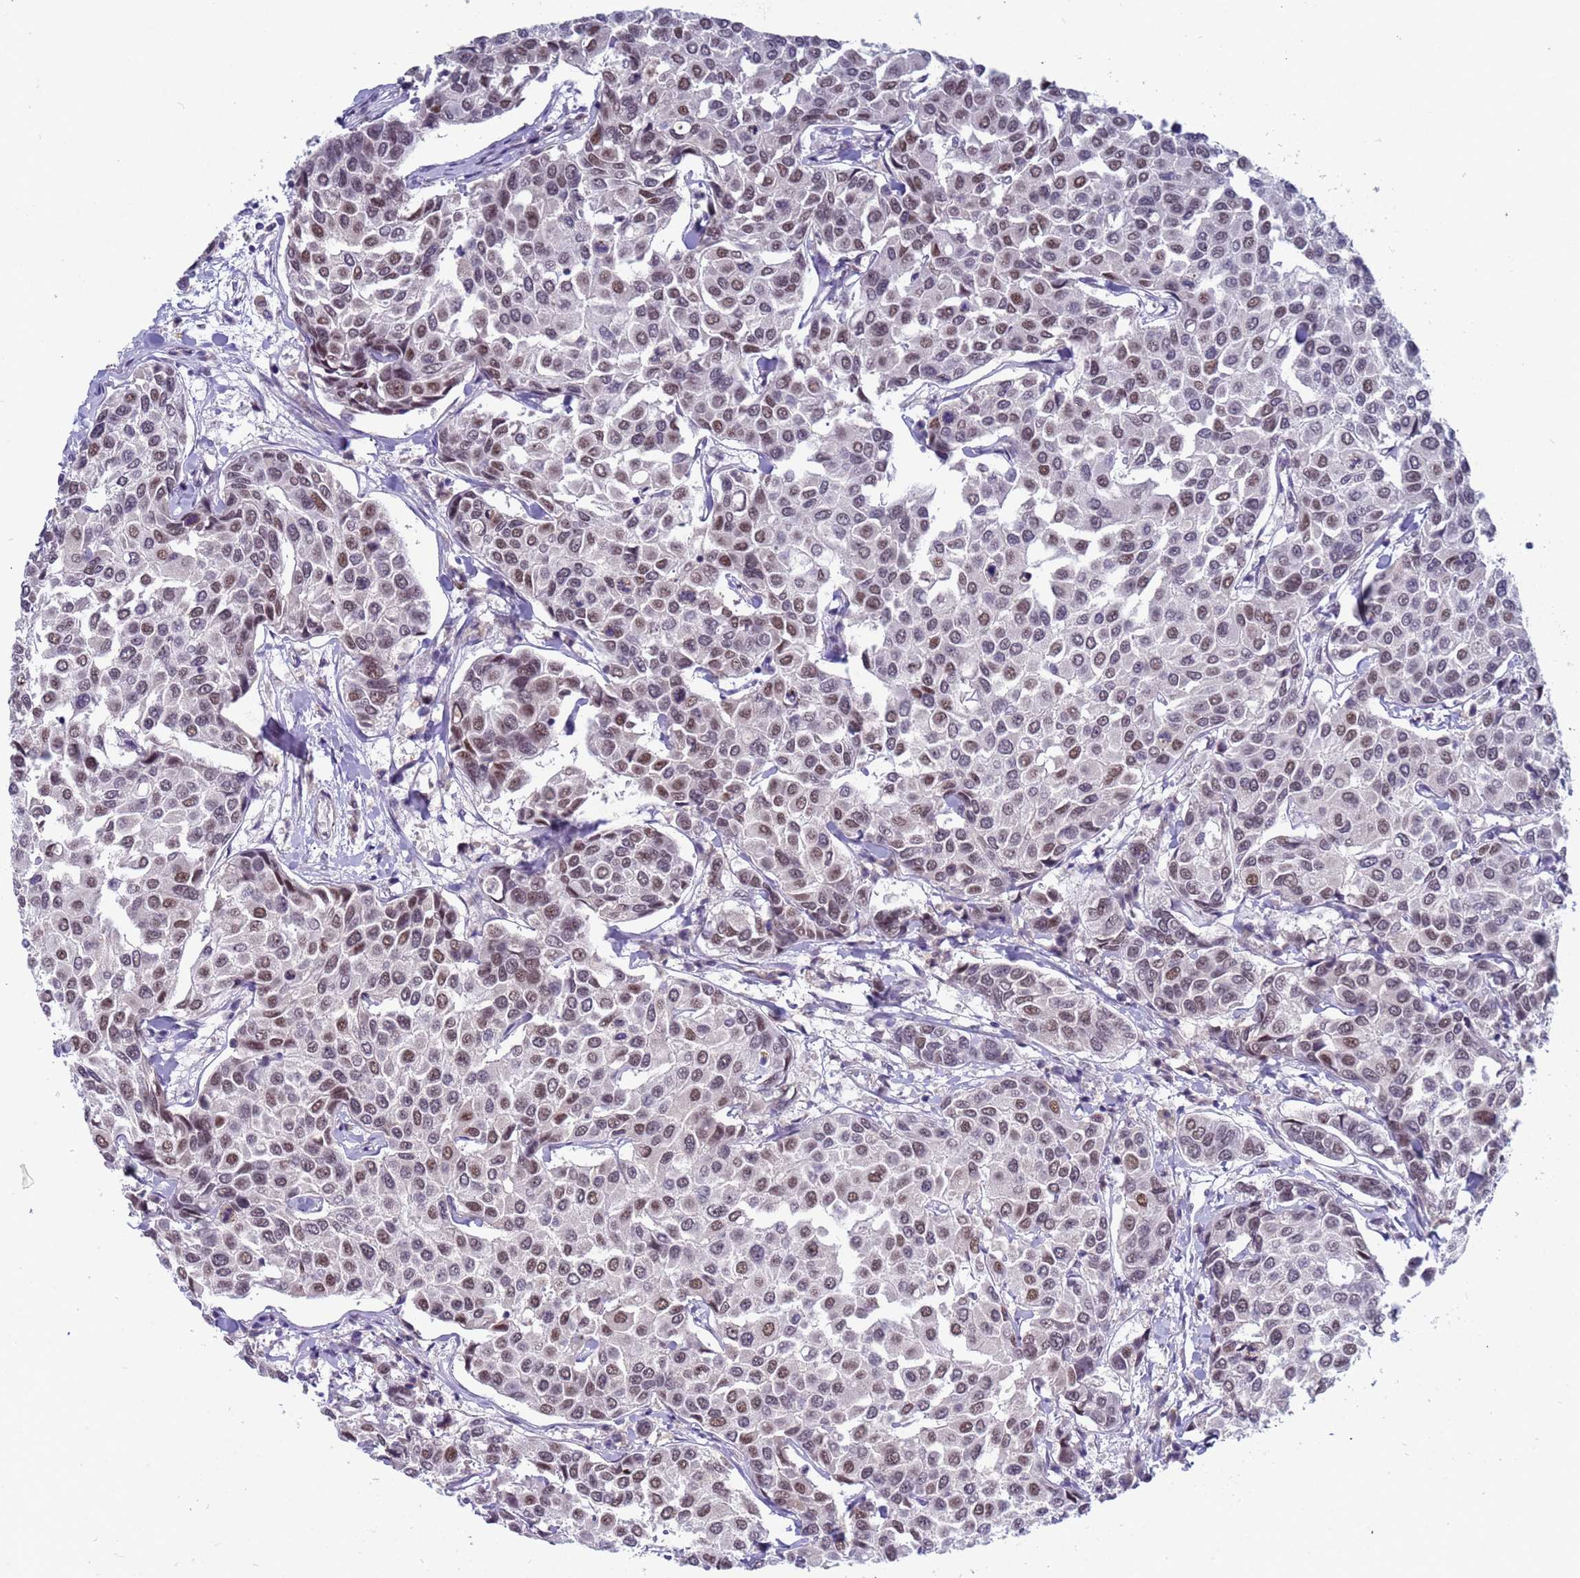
{"staining": {"intensity": "moderate", "quantity": ">75%", "location": "nuclear"}, "tissue": "breast cancer", "cell_type": "Tumor cells", "image_type": "cancer", "snomed": [{"axis": "morphology", "description": "Duct carcinoma"}, {"axis": "topography", "description": "Breast"}], "caption": "Immunohistochemical staining of invasive ductal carcinoma (breast) shows medium levels of moderate nuclear positivity in approximately >75% of tumor cells.", "gene": "CXorf65", "patient": {"sex": "female", "age": 55}}